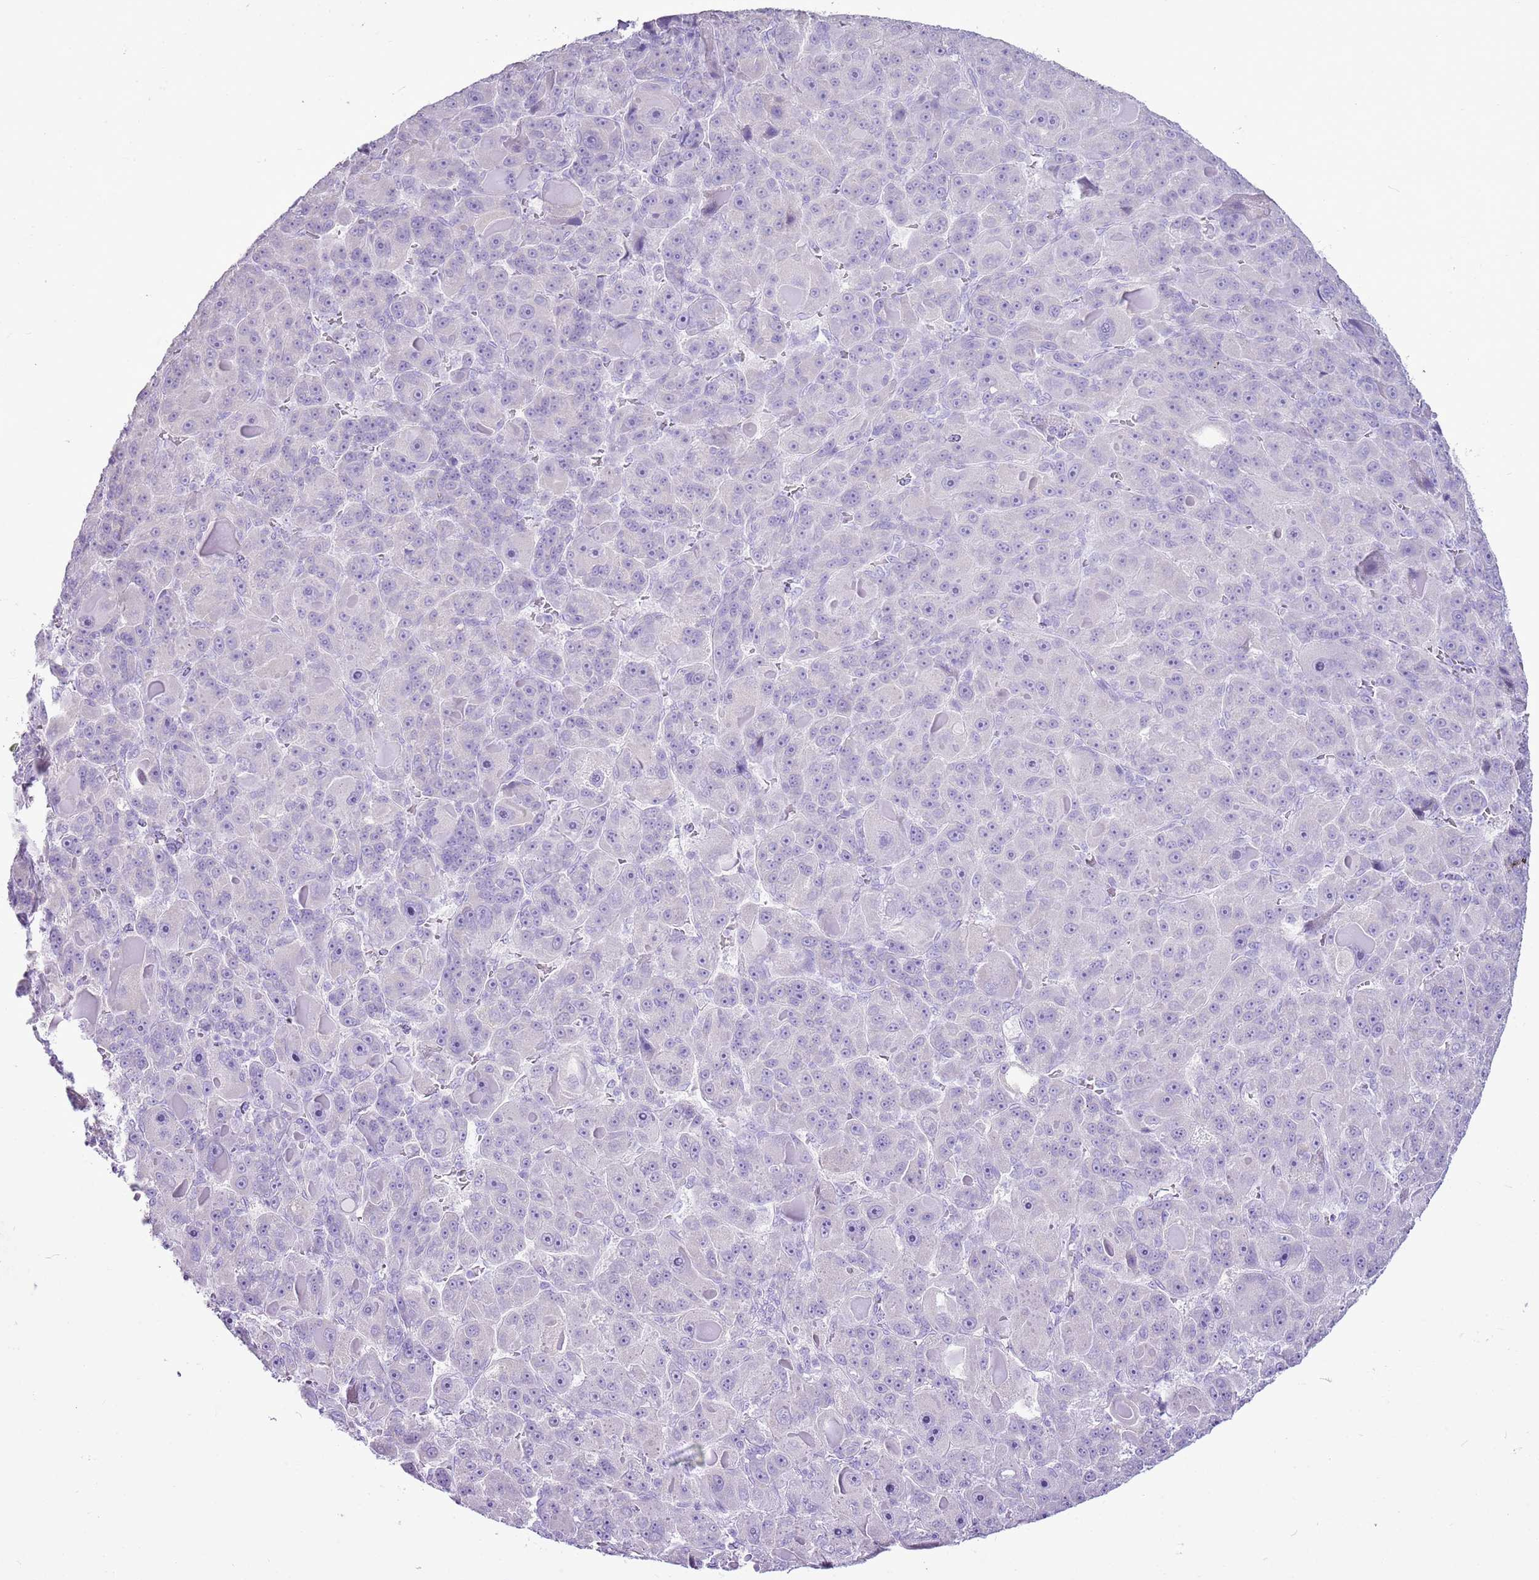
{"staining": {"intensity": "negative", "quantity": "none", "location": "none"}, "tissue": "liver cancer", "cell_type": "Tumor cells", "image_type": "cancer", "snomed": [{"axis": "morphology", "description": "Carcinoma, Hepatocellular, NOS"}, {"axis": "topography", "description": "Liver"}], "caption": "Tumor cells show no significant protein positivity in hepatocellular carcinoma (liver). Brightfield microscopy of IHC stained with DAB (brown) and hematoxylin (blue), captured at high magnification.", "gene": "CNFN", "patient": {"sex": "male", "age": 76}}